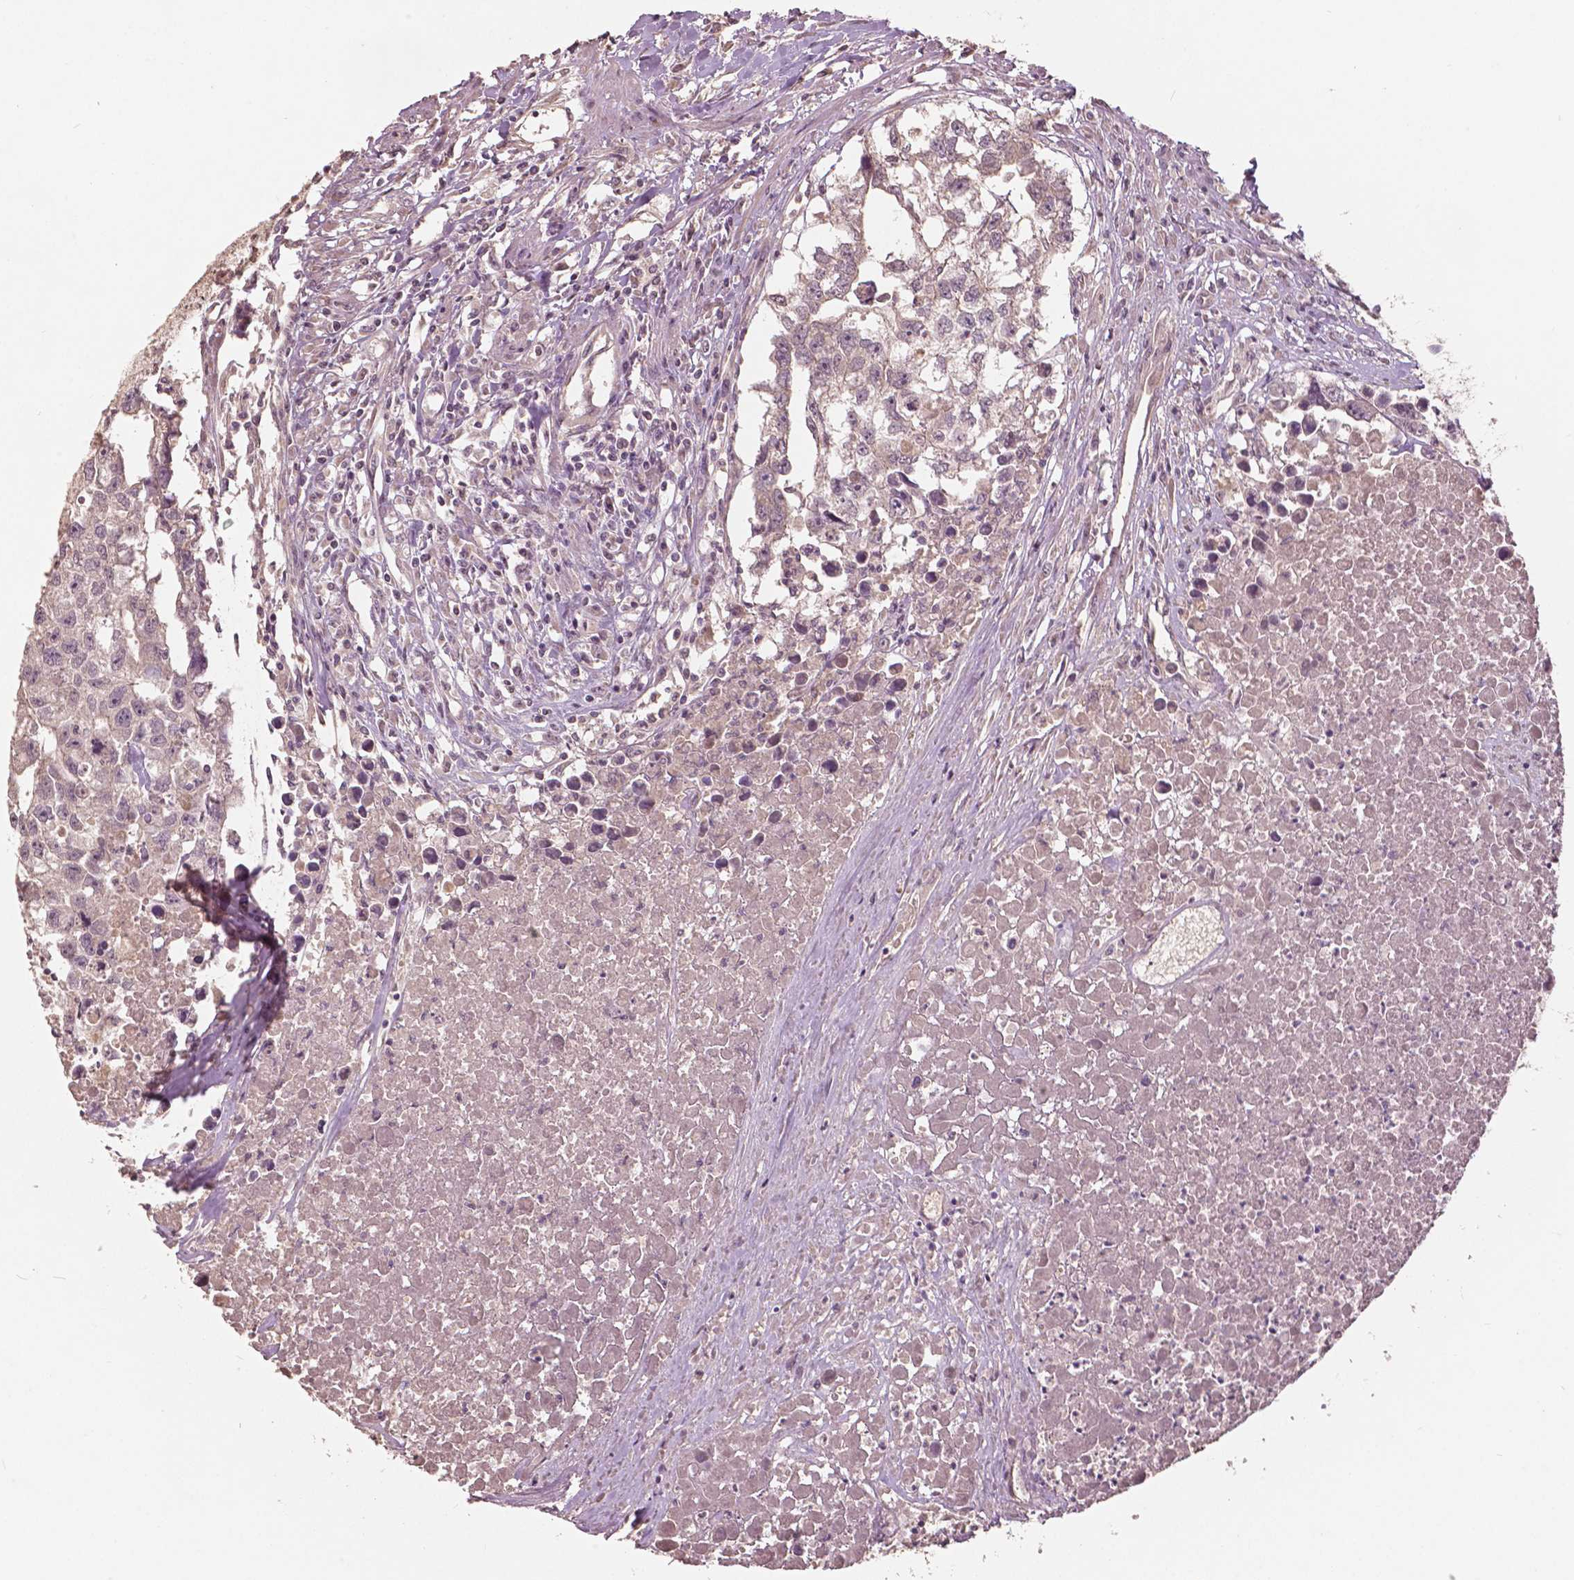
{"staining": {"intensity": "weak", "quantity": "25%-75%", "location": "nuclear"}, "tissue": "testis cancer", "cell_type": "Tumor cells", "image_type": "cancer", "snomed": [{"axis": "morphology", "description": "Carcinoma, Embryonal, NOS"}, {"axis": "morphology", "description": "Teratoma, malignant, NOS"}, {"axis": "topography", "description": "Testis"}], "caption": "Human testis cancer stained for a protein (brown) demonstrates weak nuclear positive expression in about 25%-75% of tumor cells.", "gene": "ANGPTL4", "patient": {"sex": "male", "age": 44}}